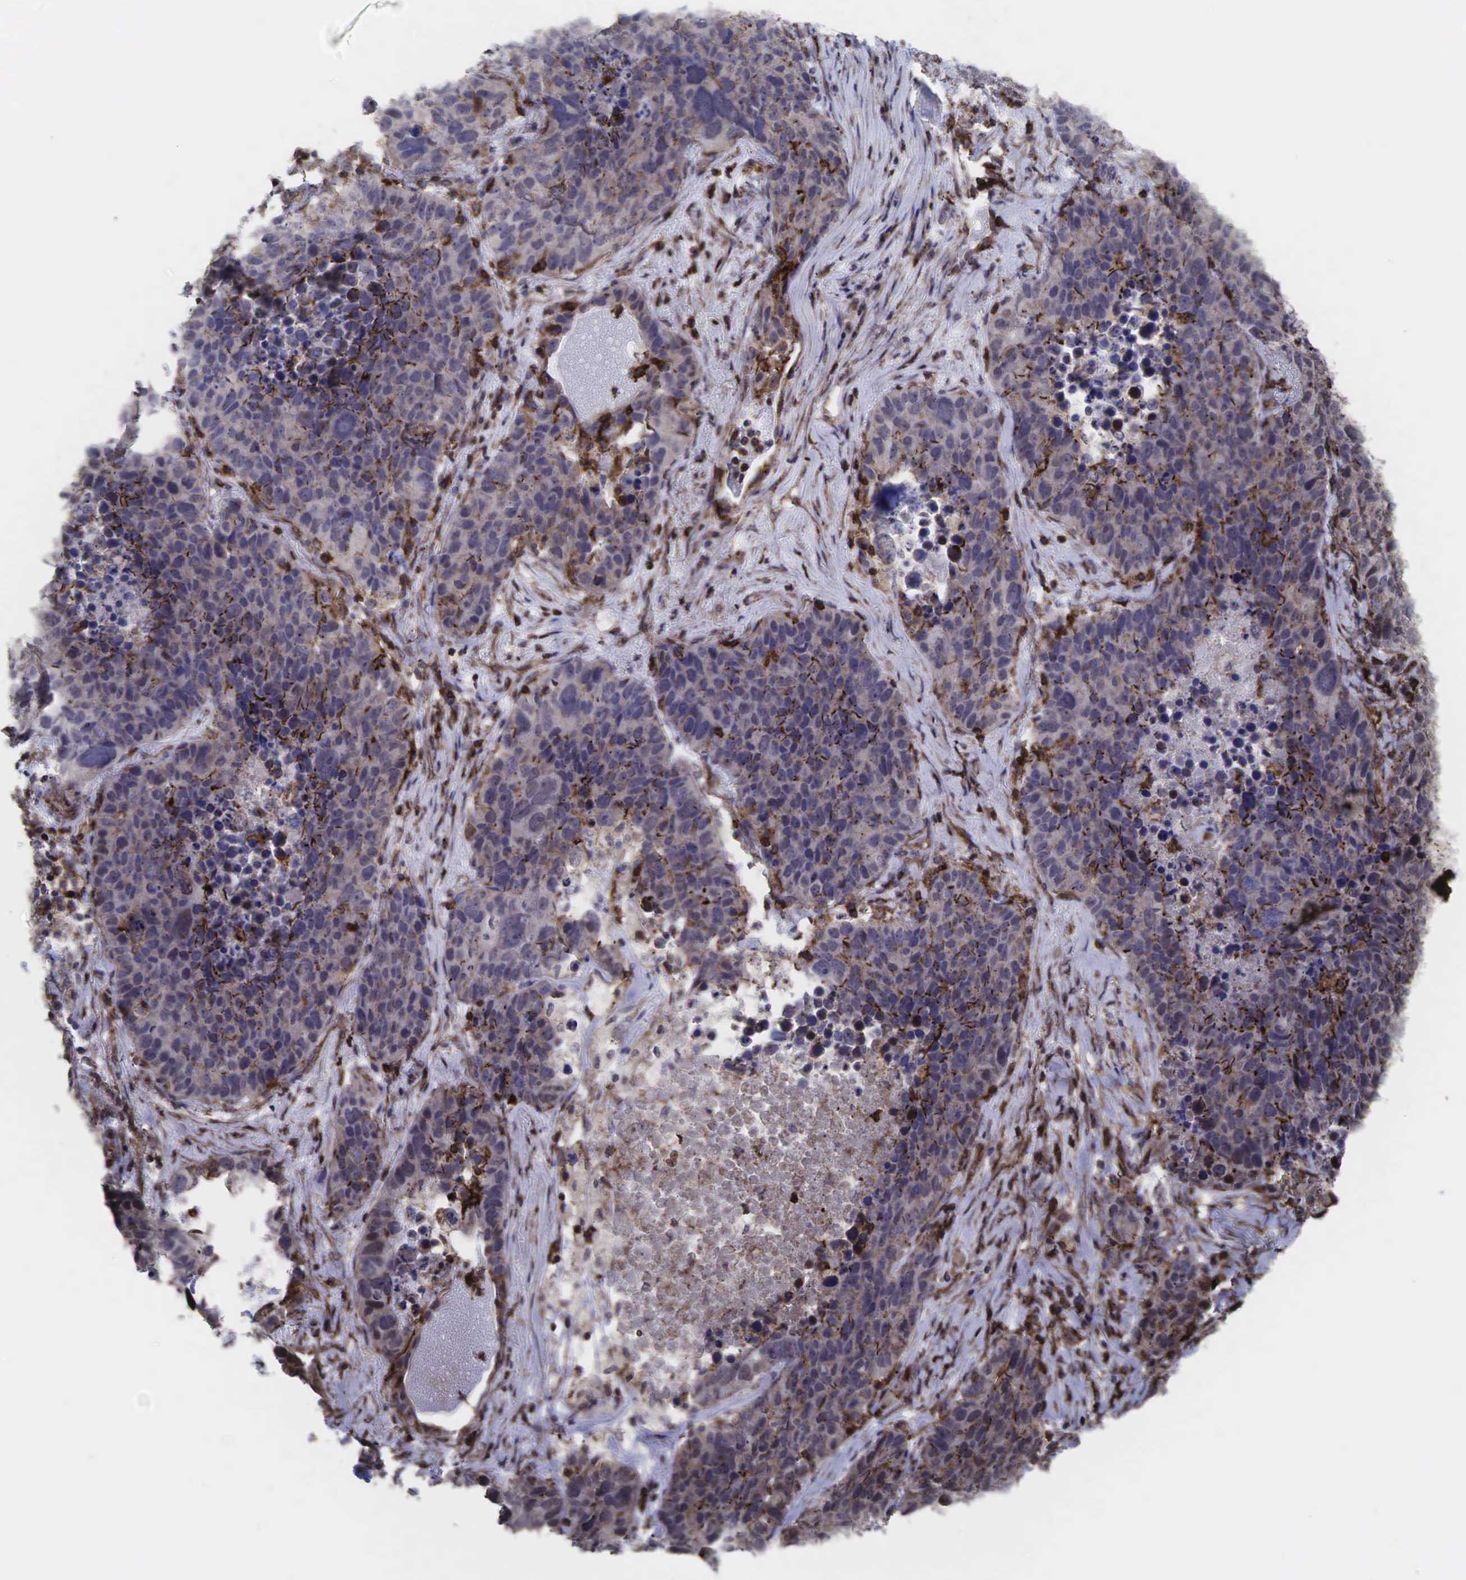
{"staining": {"intensity": "moderate", "quantity": ">75%", "location": "none"}, "tissue": "lung cancer", "cell_type": "Tumor cells", "image_type": "cancer", "snomed": [{"axis": "morphology", "description": "Carcinoid, malignant, NOS"}, {"axis": "topography", "description": "Lung"}], "caption": "Human lung cancer stained for a protein (brown) reveals moderate None positive expression in approximately >75% of tumor cells.", "gene": "GPRASP1", "patient": {"sex": "male", "age": 60}}